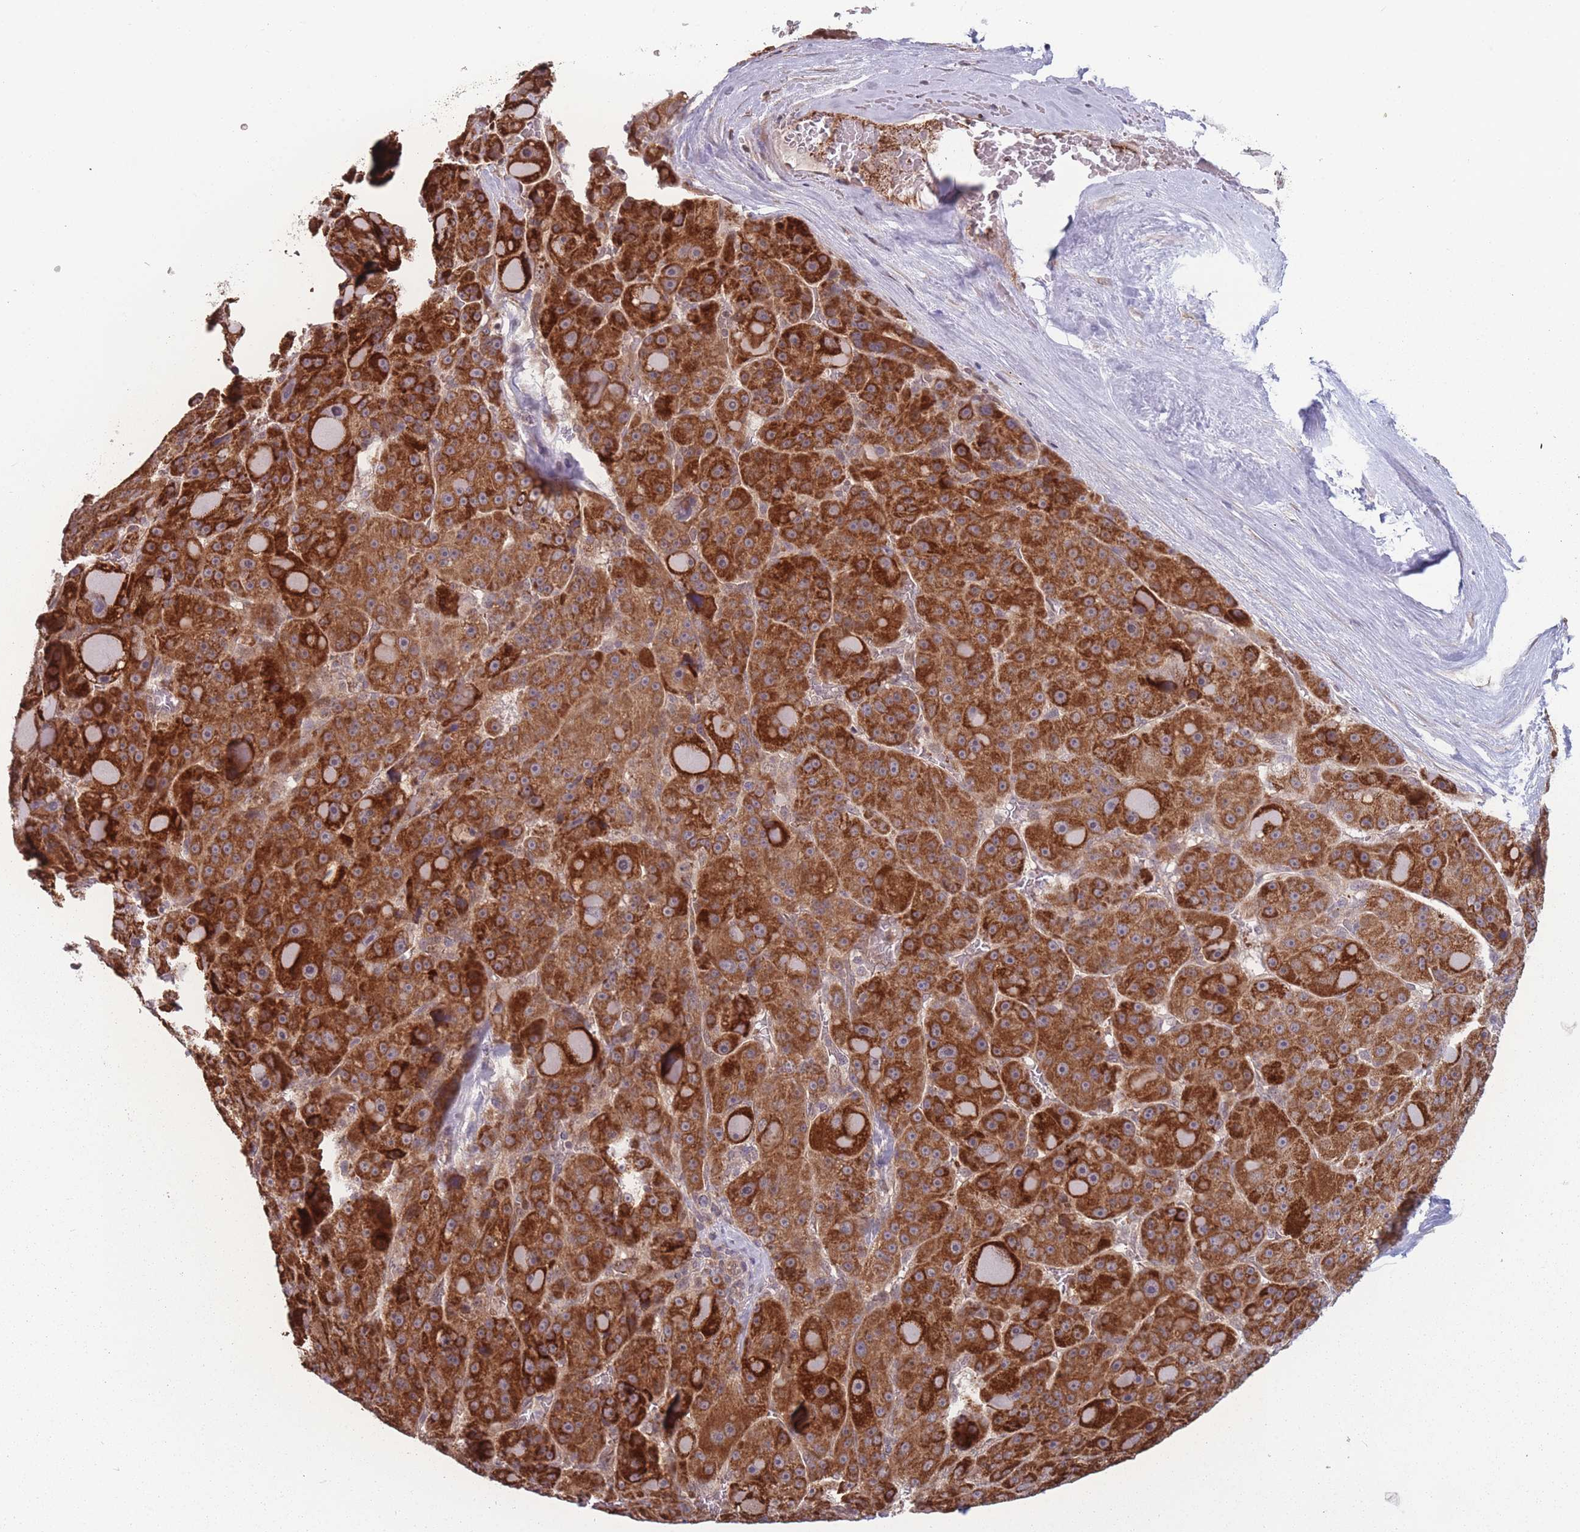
{"staining": {"intensity": "strong", "quantity": ">75%", "location": "cytoplasmic/membranous"}, "tissue": "liver cancer", "cell_type": "Tumor cells", "image_type": "cancer", "snomed": [{"axis": "morphology", "description": "Carcinoma, Hepatocellular, NOS"}, {"axis": "topography", "description": "Liver"}], "caption": "A histopathology image showing strong cytoplasmic/membranous expression in about >75% of tumor cells in liver cancer, as visualized by brown immunohistochemical staining.", "gene": "RPS18", "patient": {"sex": "male", "age": 76}}